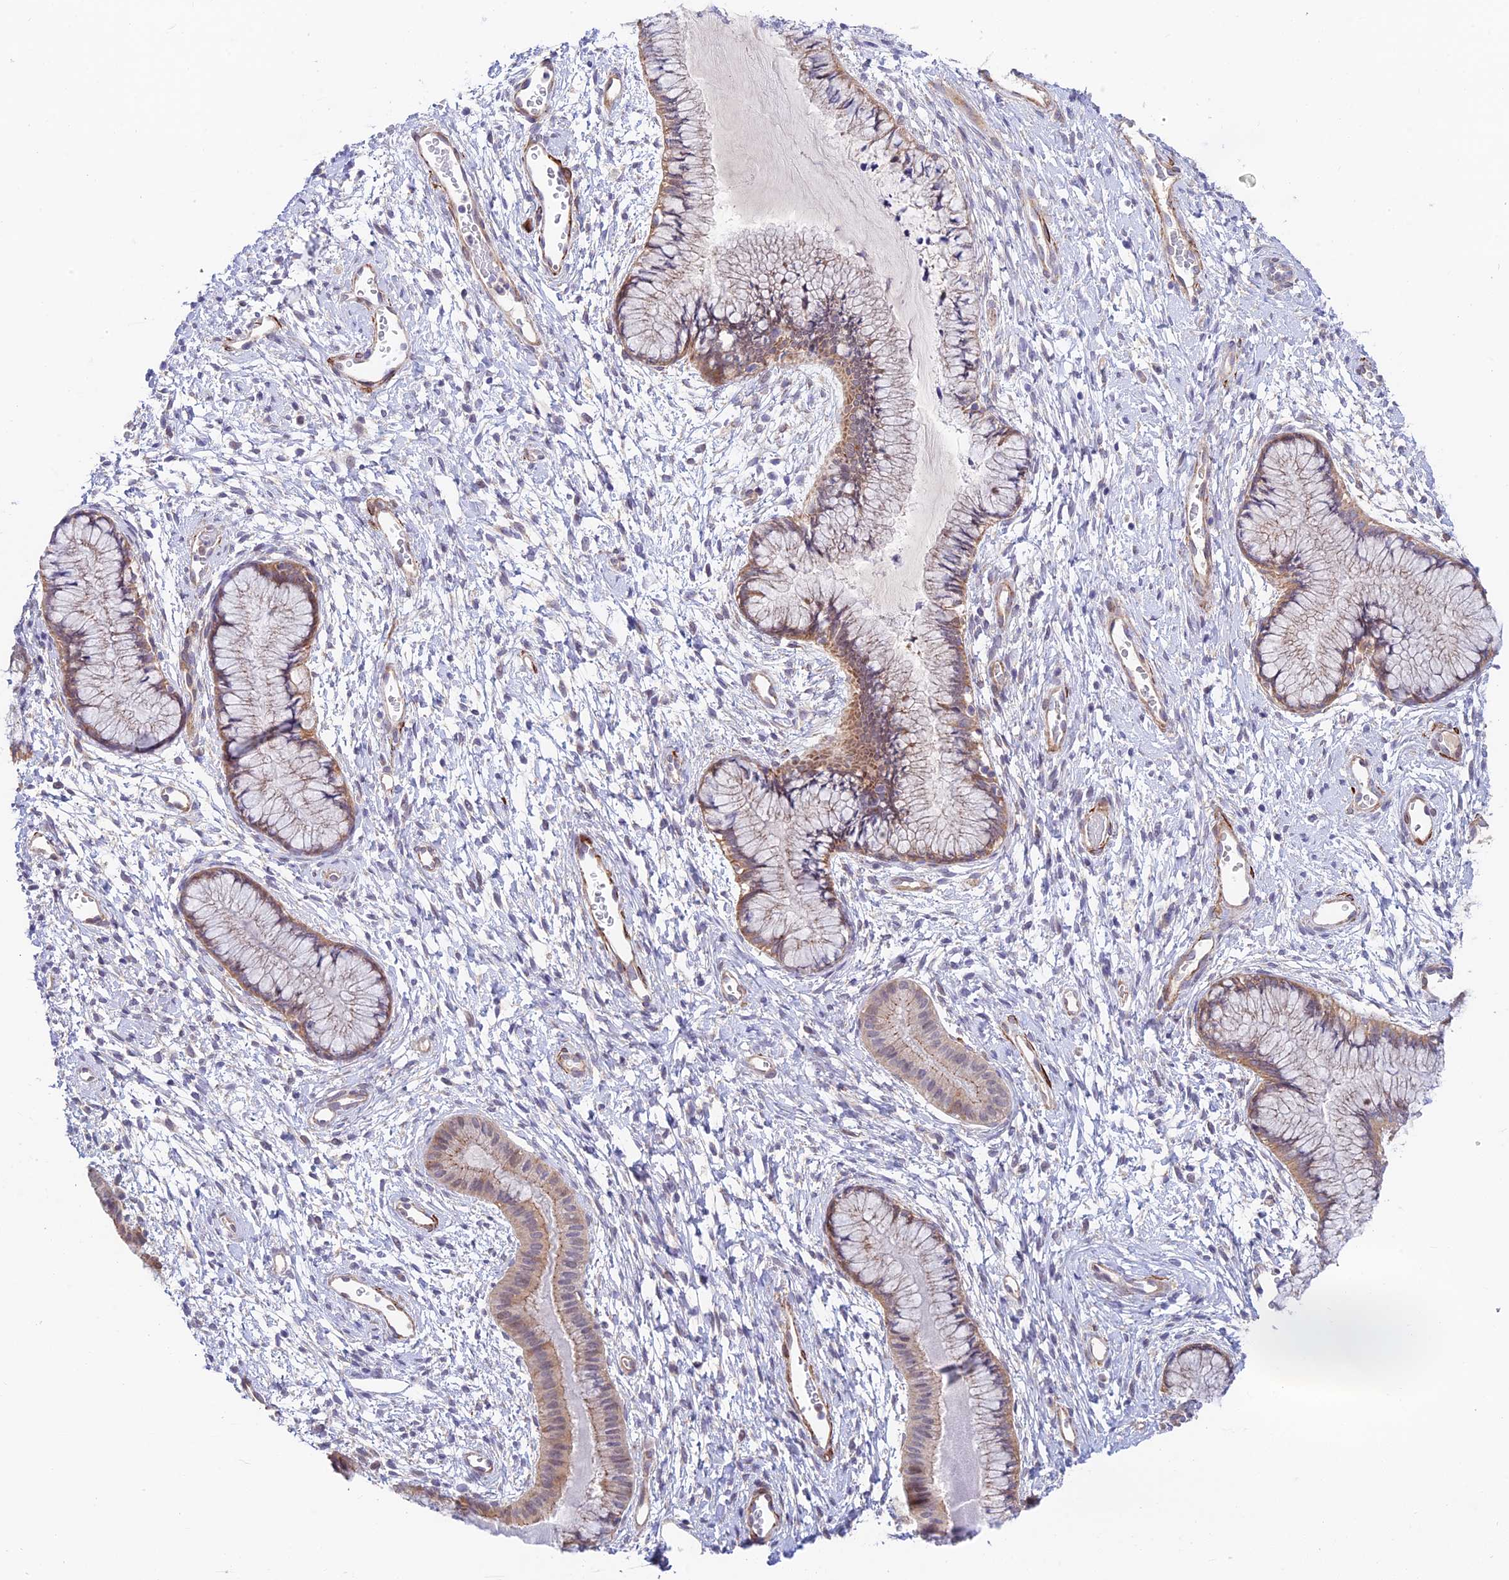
{"staining": {"intensity": "weak", "quantity": ">75%", "location": "cytoplasmic/membranous"}, "tissue": "cervix", "cell_type": "Glandular cells", "image_type": "normal", "snomed": [{"axis": "morphology", "description": "Normal tissue, NOS"}, {"axis": "topography", "description": "Cervix"}], "caption": "Cervix stained for a protein displays weak cytoplasmic/membranous positivity in glandular cells. (Brightfield microscopy of DAB IHC at high magnification).", "gene": "ANKRD50", "patient": {"sex": "female", "age": 42}}